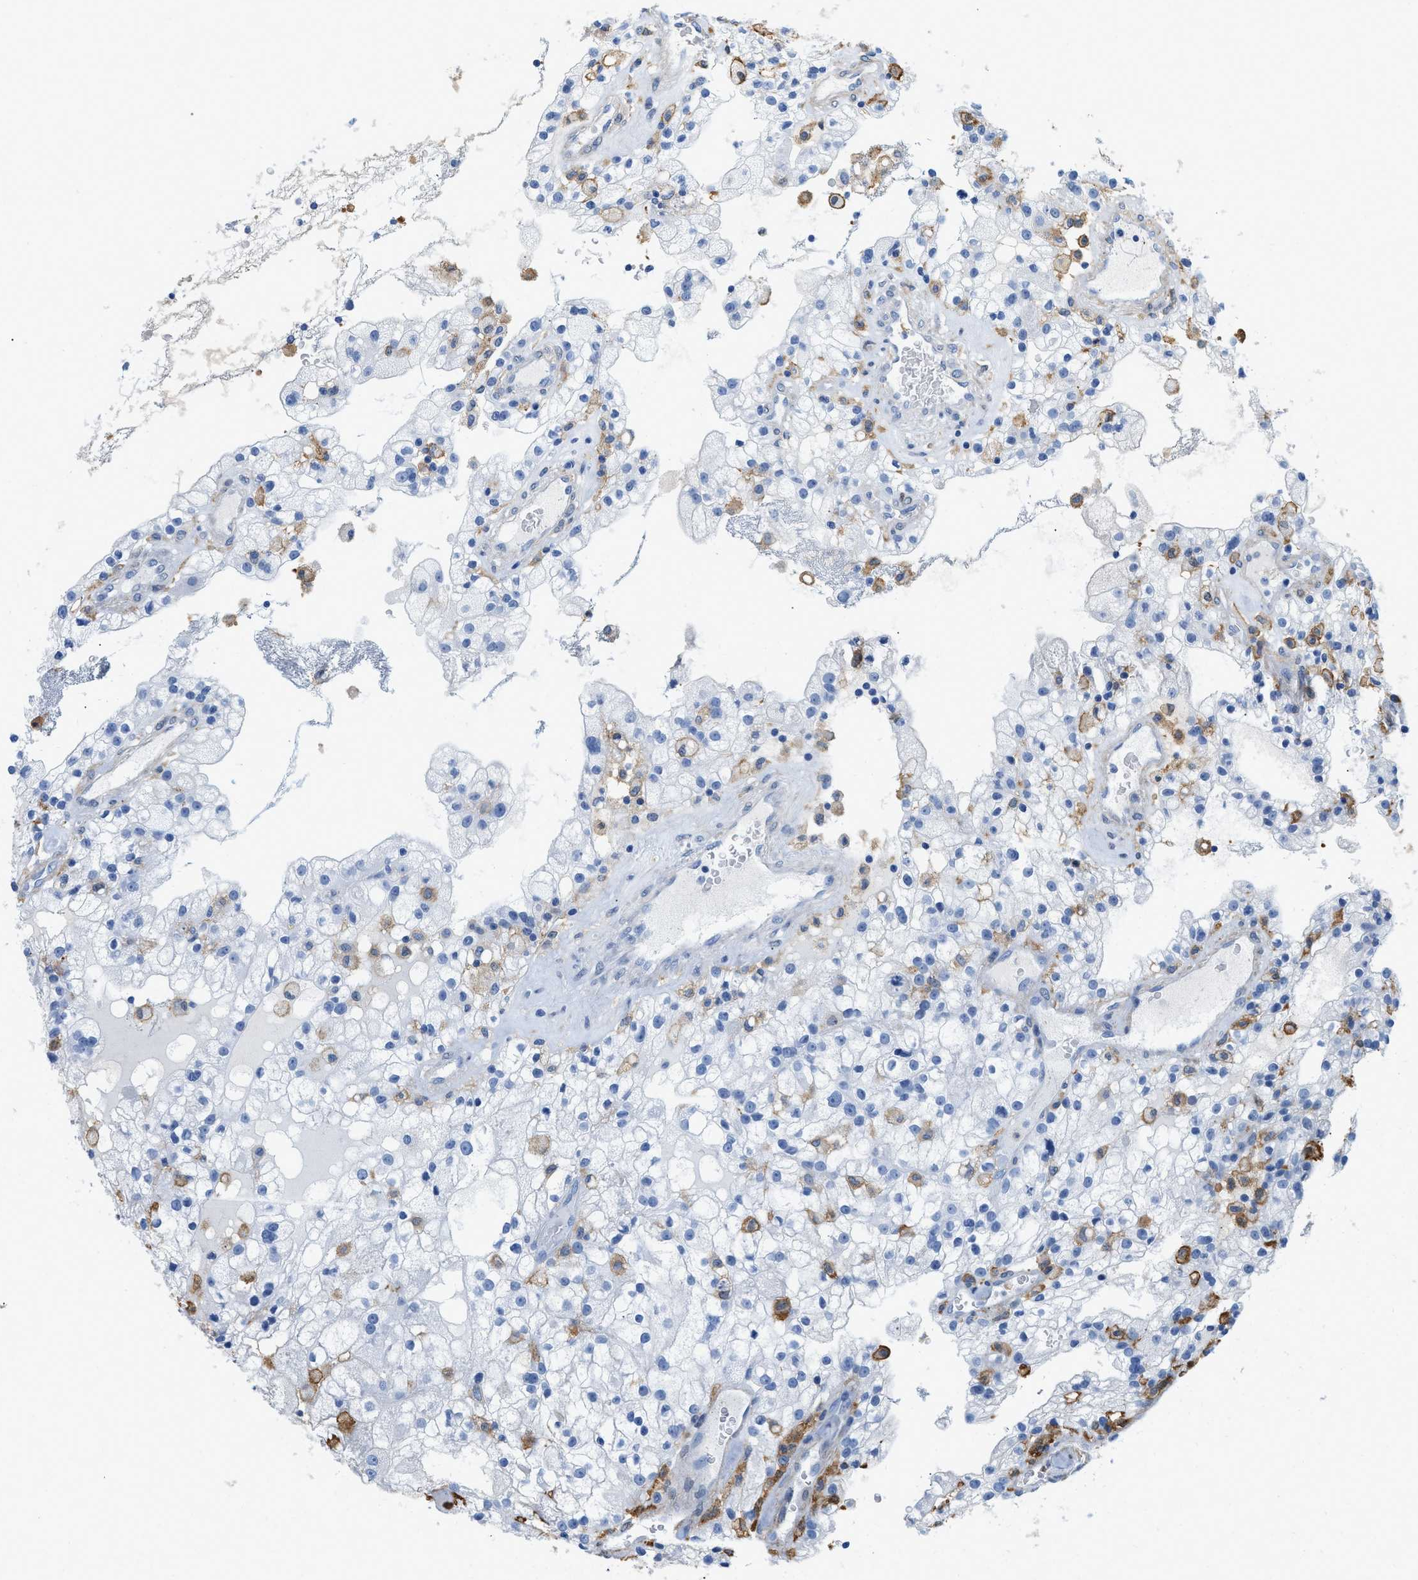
{"staining": {"intensity": "negative", "quantity": "none", "location": "none"}, "tissue": "renal cancer", "cell_type": "Tumor cells", "image_type": "cancer", "snomed": [{"axis": "morphology", "description": "Adenocarcinoma, NOS"}, {"axis": "topography", "description": "Kidney"}], "caption": "Protein analysis of renal cancer (adenocarcinoma) shows no significant expression in tumor cells.", "gene": "GSN", "patient": {"sex": "female", "age": 52}}